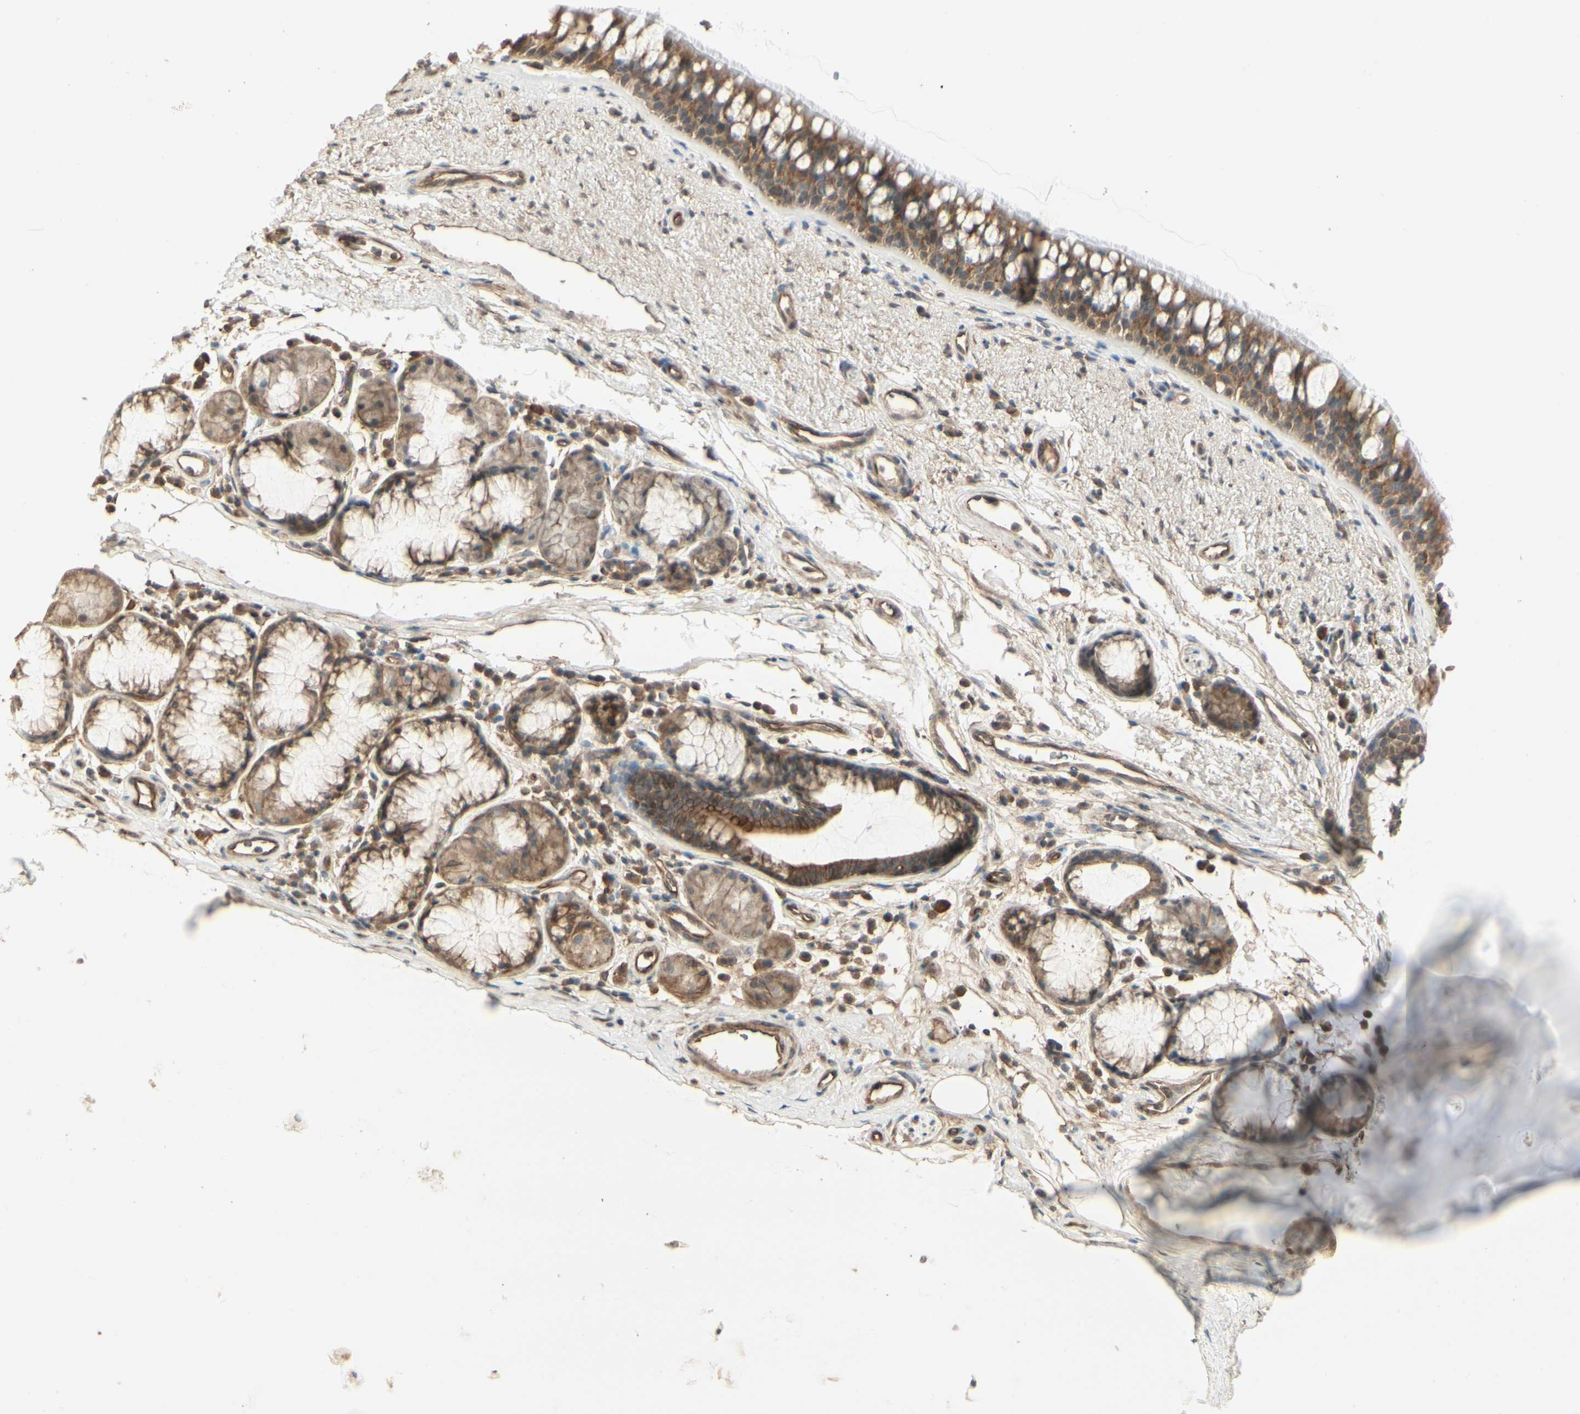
{"staining": {"intensity": "moderate", "quantity": ">75%", "location": "cytoplasmic/membranous"}, "tissue": "bronchus", "cell_type": "Respiratory epithelial cells", "image_type": "normal", "snomed": [{"axis": "morphology", "description": "Normal tissue, NOS"}, {"axis": "topography", "description": "Bronchus"}], "caption": "IHC (DAB (3,3'-diaminobenzidine)) staining of normal human bronchus reveals moderate cytoplasmic/membranous protein staining in about >75% of respiratory epithelial cells. (IHC, brightfield microscopy, high magnification).", "gene": "RNF180", "patient": {"sex": "female", "age": 54}}